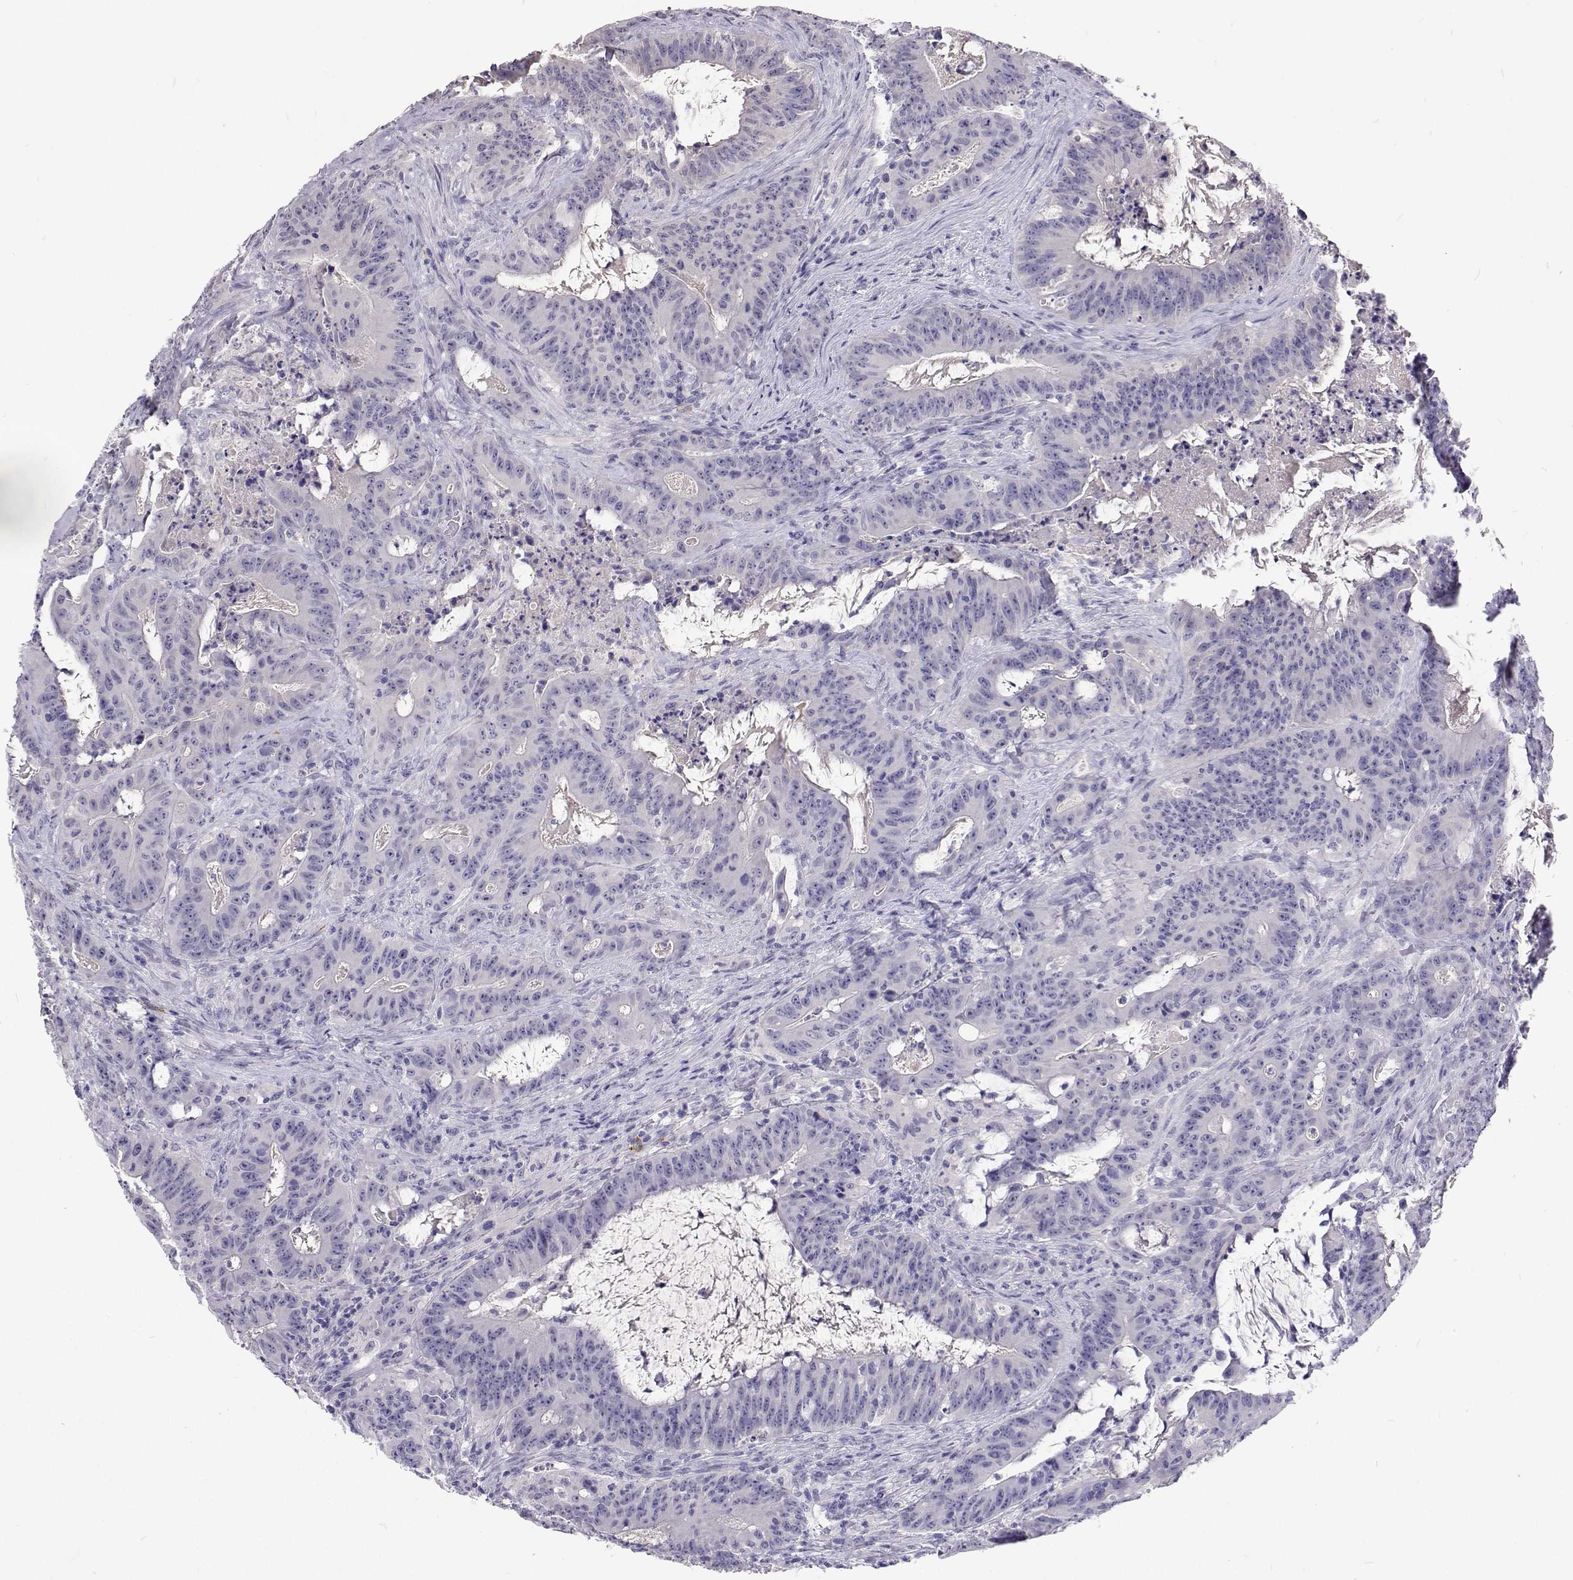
{"staining": {"intensity": "negative", "quantity": "none", "location": "none"}, "tissue": "colorectal cancer", "cell_type": "Tumor cells", "image_type": "cancer", "snomed": [{"axis": "morphology", "description": "Adenocarcinoma, NOS"}, {"axis": "topography", "description": "Colon"}], "caption": "Immunohistochemical staining of colorectal cancer (adenocarcinoma) shows no significant staining in tumor cells.", "gene": "CFAP44", "patient": {"sex": "male", "age": 33}}